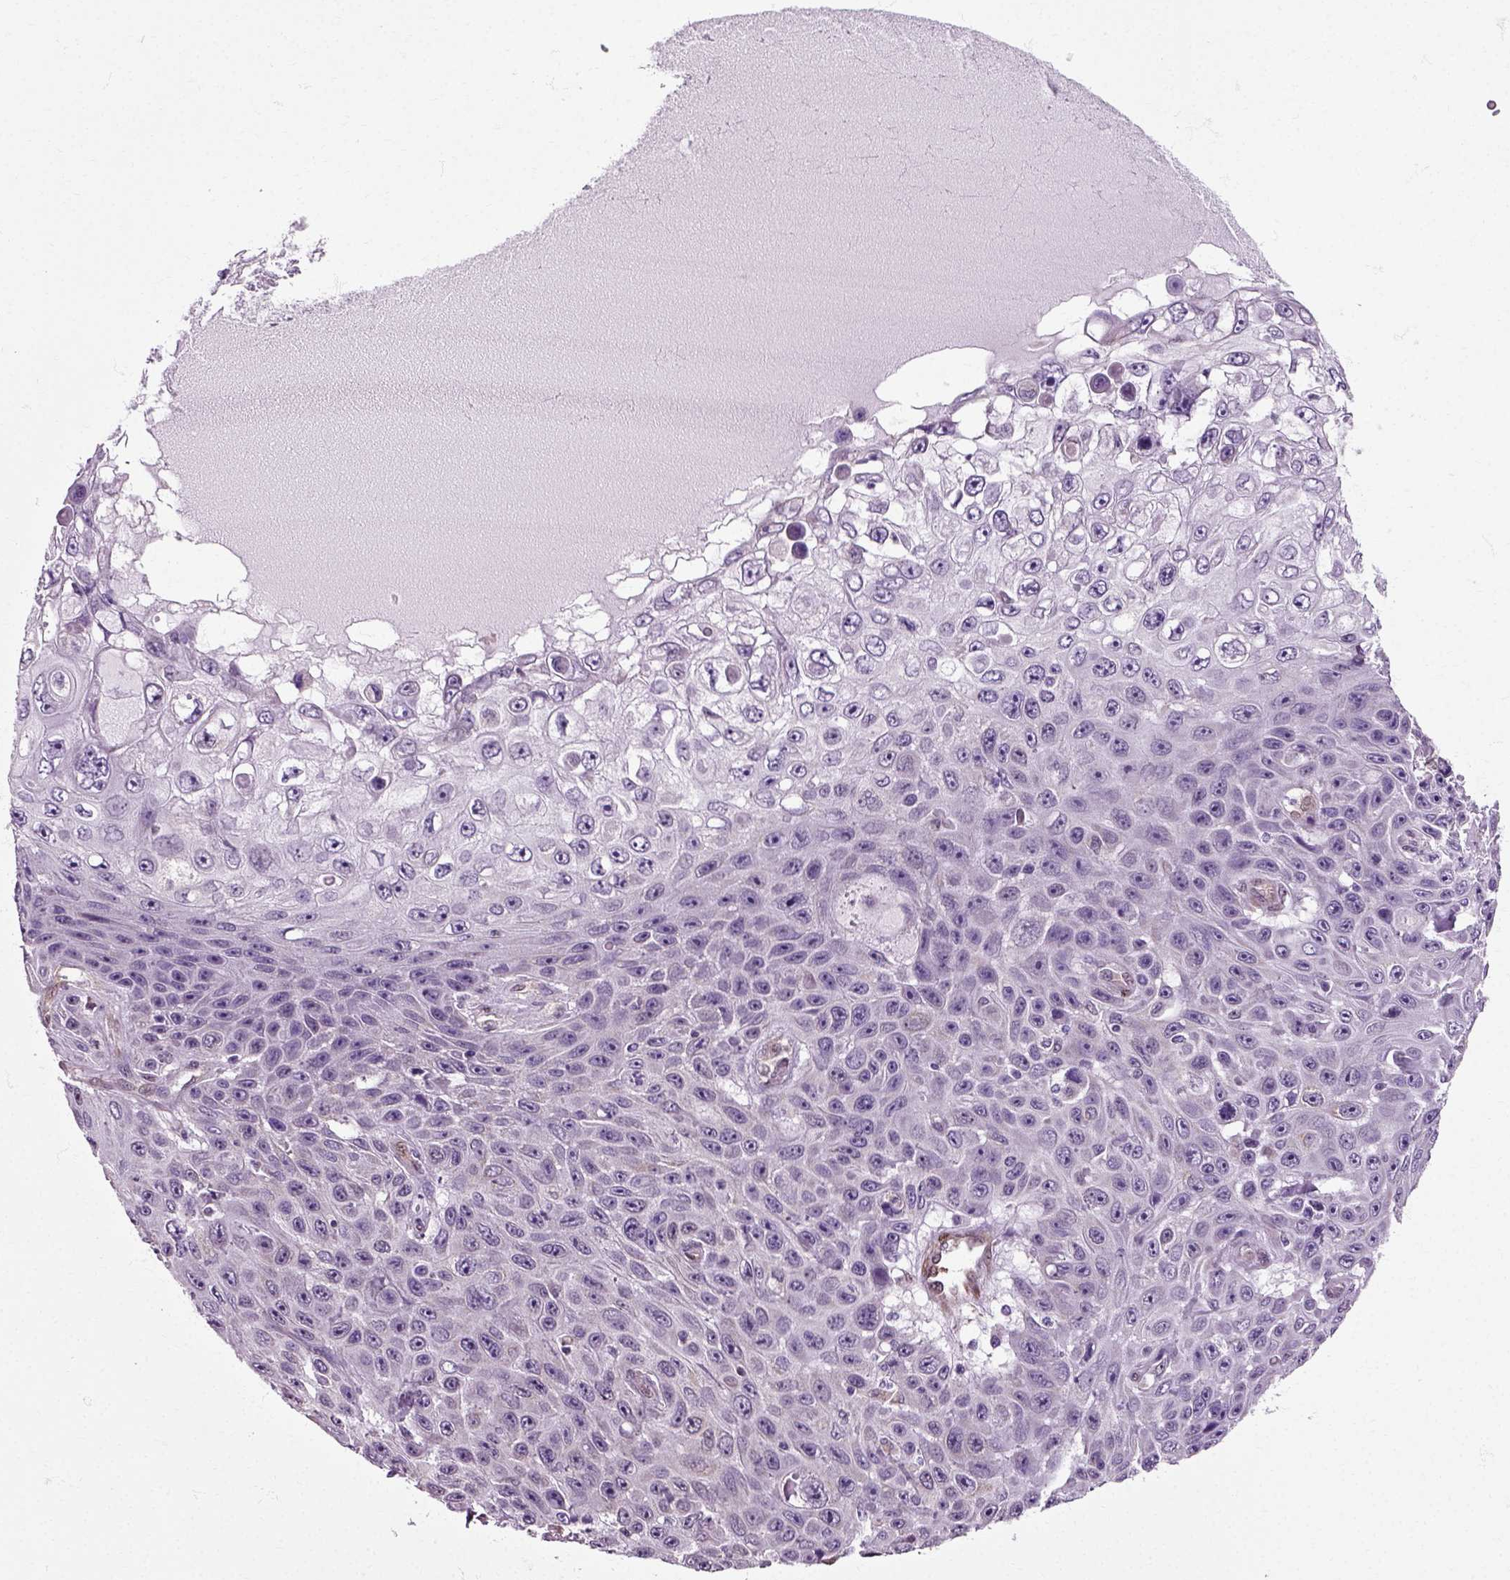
{"staining": {"intensity": "negative", "quantity": "none", "location": "none"}, "tissue": "skin cancer", "cell_type": "Tumor cells", "image_type": "cancer", "snomed": [{"axis": "morphology", "description": "Squamous cell carcinoma, NOS"}, {"axis": "topography", "description": "Skin"}], "caption": "Immunohistochemistry (IHC) of skin cancer displays no expression in tumor cells. (Immunohistochemistry, brightfield microscopy, high magnification).", "gene": "HSPA2", "patient": {"sex": "male", "age": 82}}